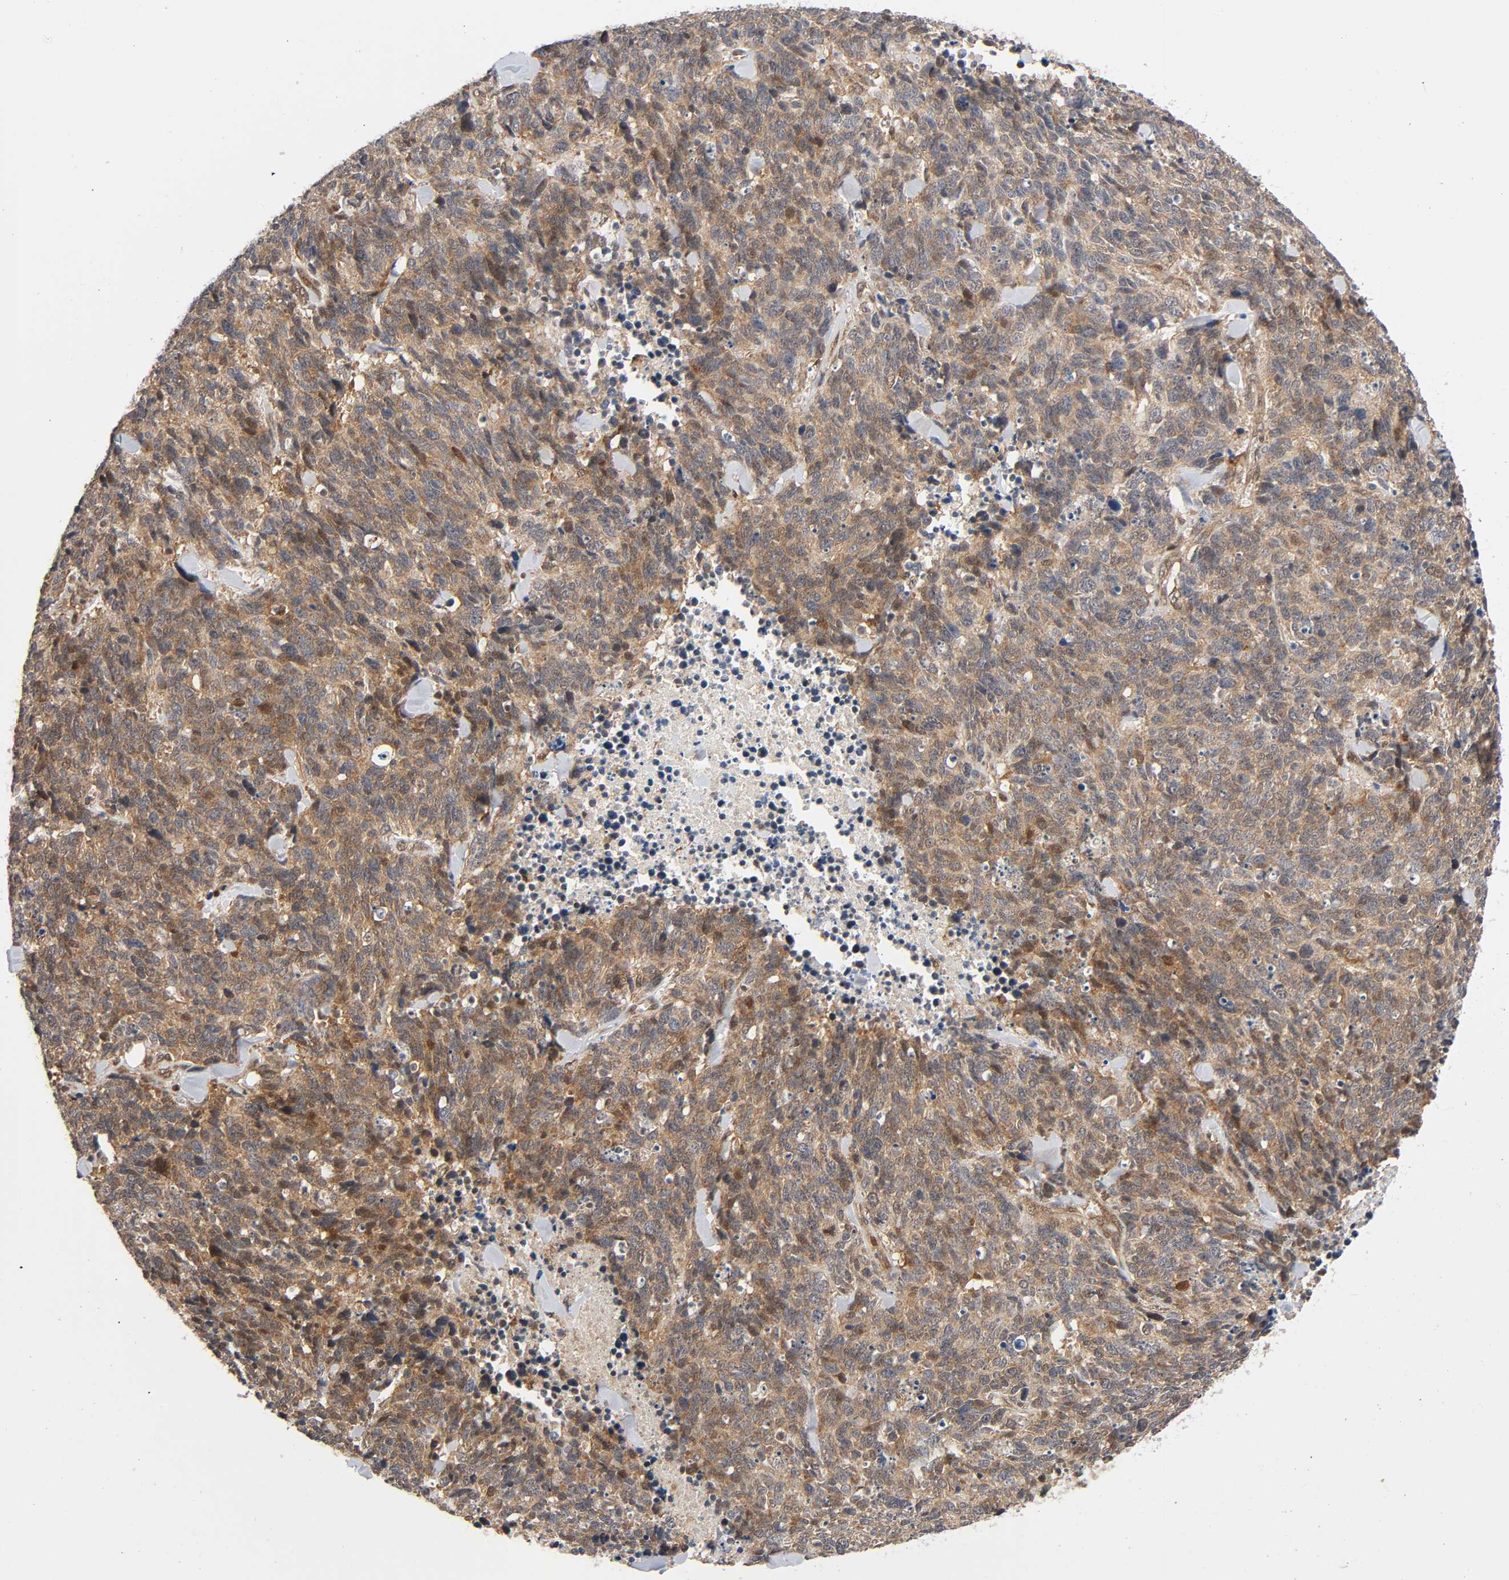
{"staining": {"intensity": "moderate", "quantity": ">75%", "location": "cytoplasmic/membranous,nuclear"}, "tissue": "lung cancer", "cell_type": "Tumor cells", "image_type": "cancer", "snomed": [{"axis": "morphology", "description": "Neoplasm, malignant, NOS"}, {"axis": "topography", "description": "Lung"}], "caption": "This image exhibits immunohistochemistry (IHC) staining of neoplasm (malignant) (lung), with medium moderate cytoplasmic/membranous and nuclear expression in approximately >75% of tumor cells.", "gene": "CASP9", "patient": {"sex": "female", "age": 58}}